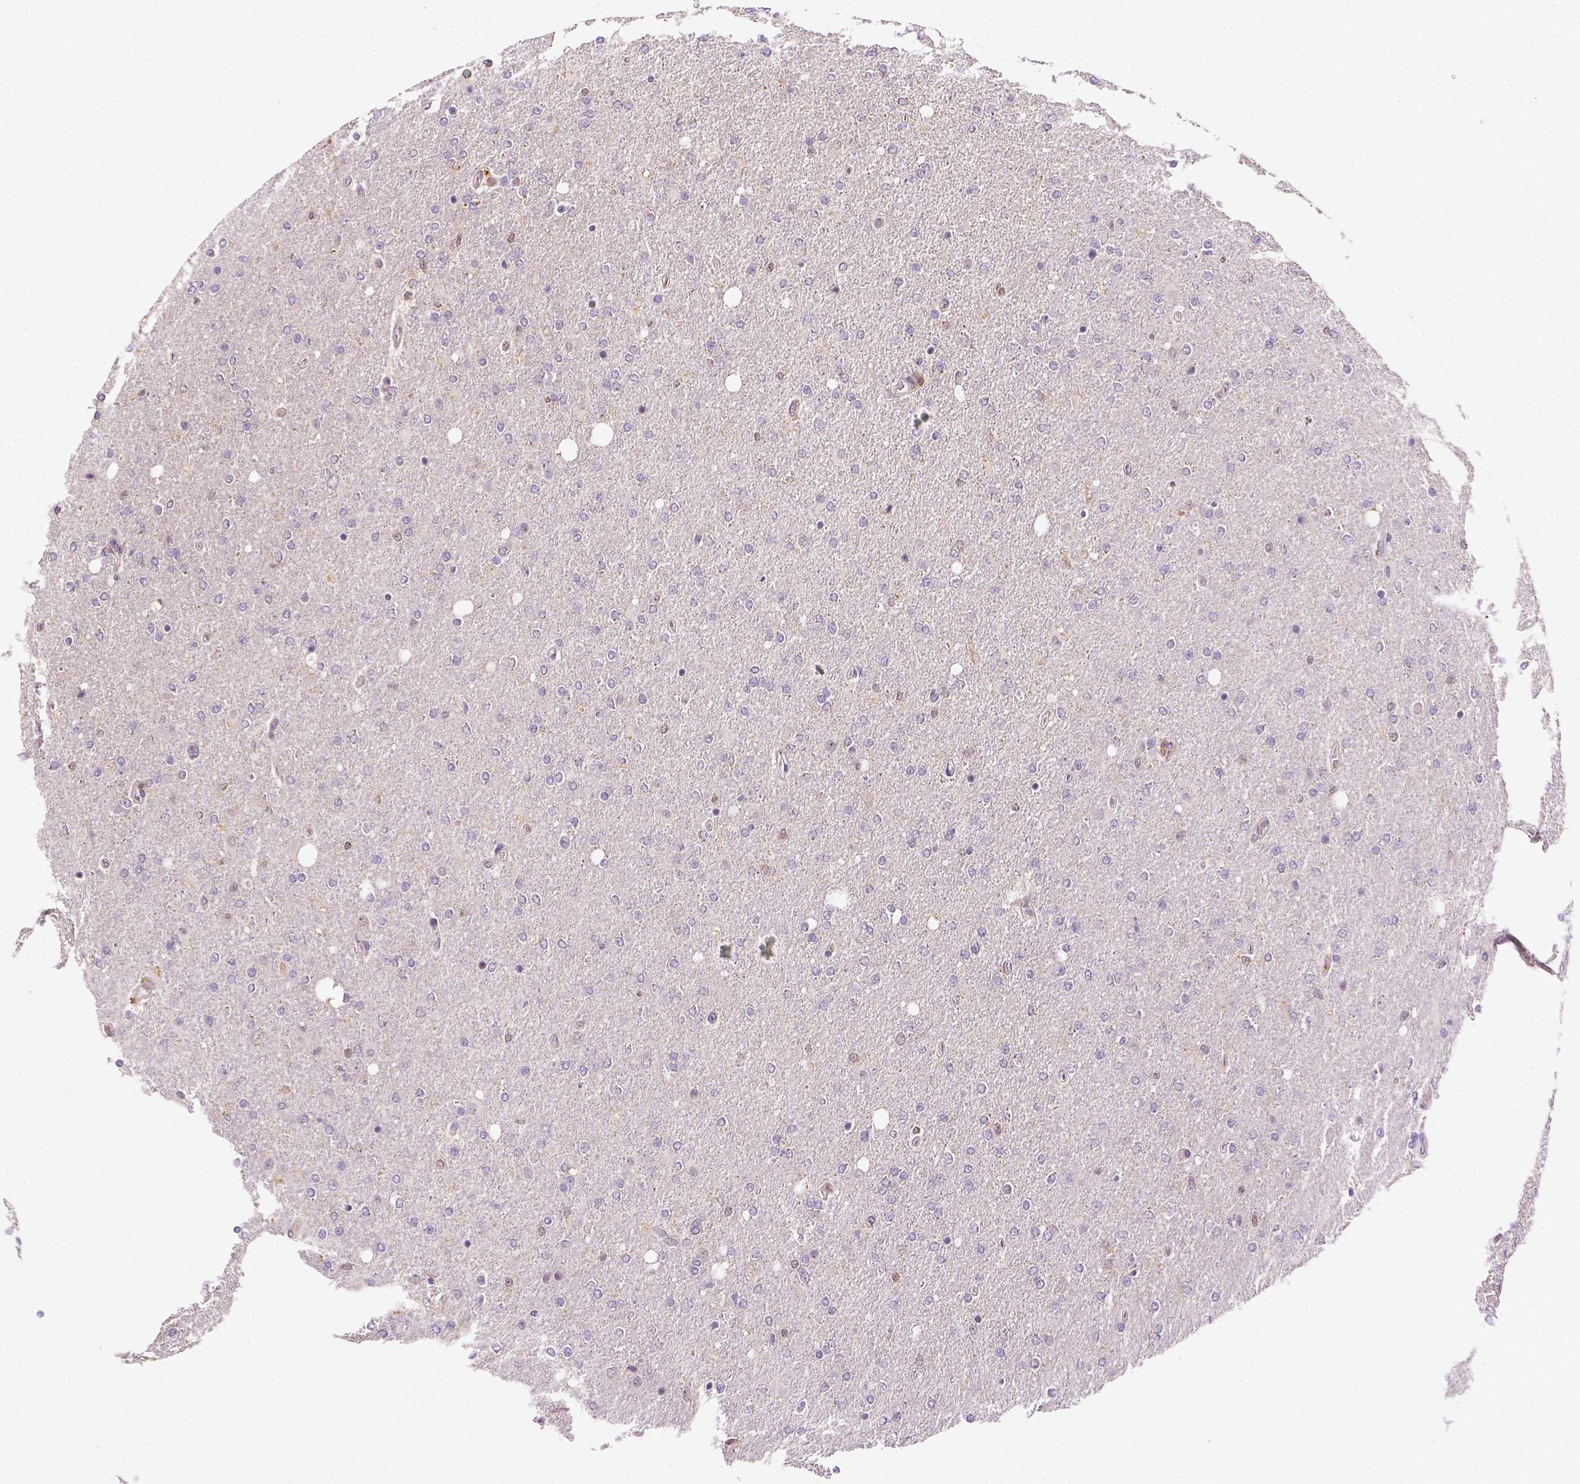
{"staining": {"intensity": "negative", "quantity": "none", "location": "none"}, "tissue": "glioma", "cell_type": "Tumor cells", "image_type": "cancer", "snomed": [{"axis": "morphology", "description": "Glioma, malignant, High grade"}, {"axis": "topography", "description": "Cerebral cortex"}], "caption": "An immunohistochemistry photomicrograph of glioma is shown. There is no staining in tumor cells of glioma.", "gene": "MATK", "patient": {"sex": "male", "age": 70}}